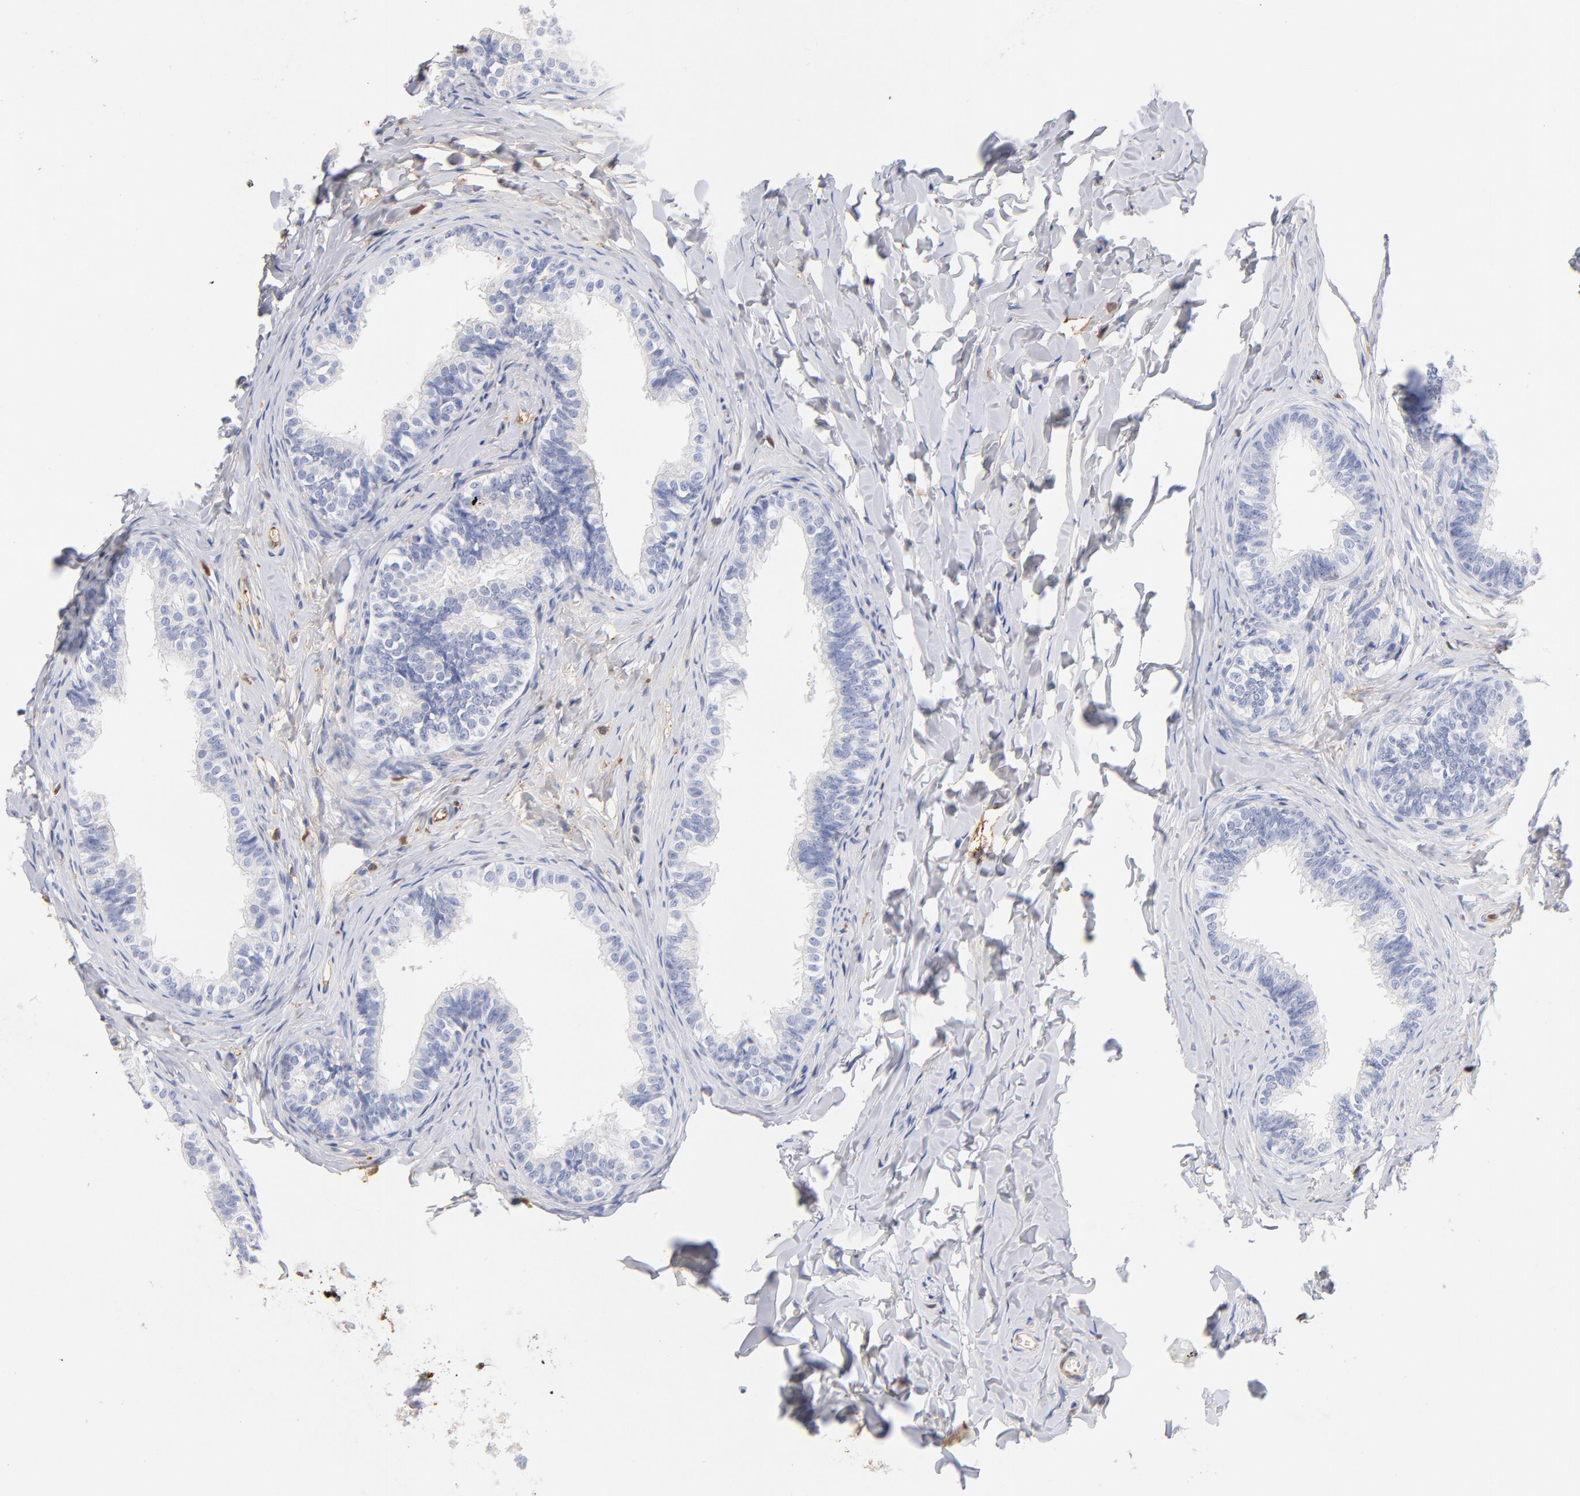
{"staining": {"intensity": "negative", "quantity": "none", "location": "none"}, "tissue": "epididymis", "cell_type": "Glandular cells", "image_type": "normal", "snomed": [{"axis": "morphology", "description": "Normal tissue, NOS"}, {"axis": "topography", "description": "Soft tissue"}, {"axis": "topography", "description": "Epididymis"}], "caption": "High magnification brightfield microscopy of normal epididymis stained with DAB (3,3'-diaminobenzidine) (brown) and counterstained with hematoxylin (blue): glandular cells show no significant staining.", "gene": "C3", "patient": {"sex": "male", "age": 26}}